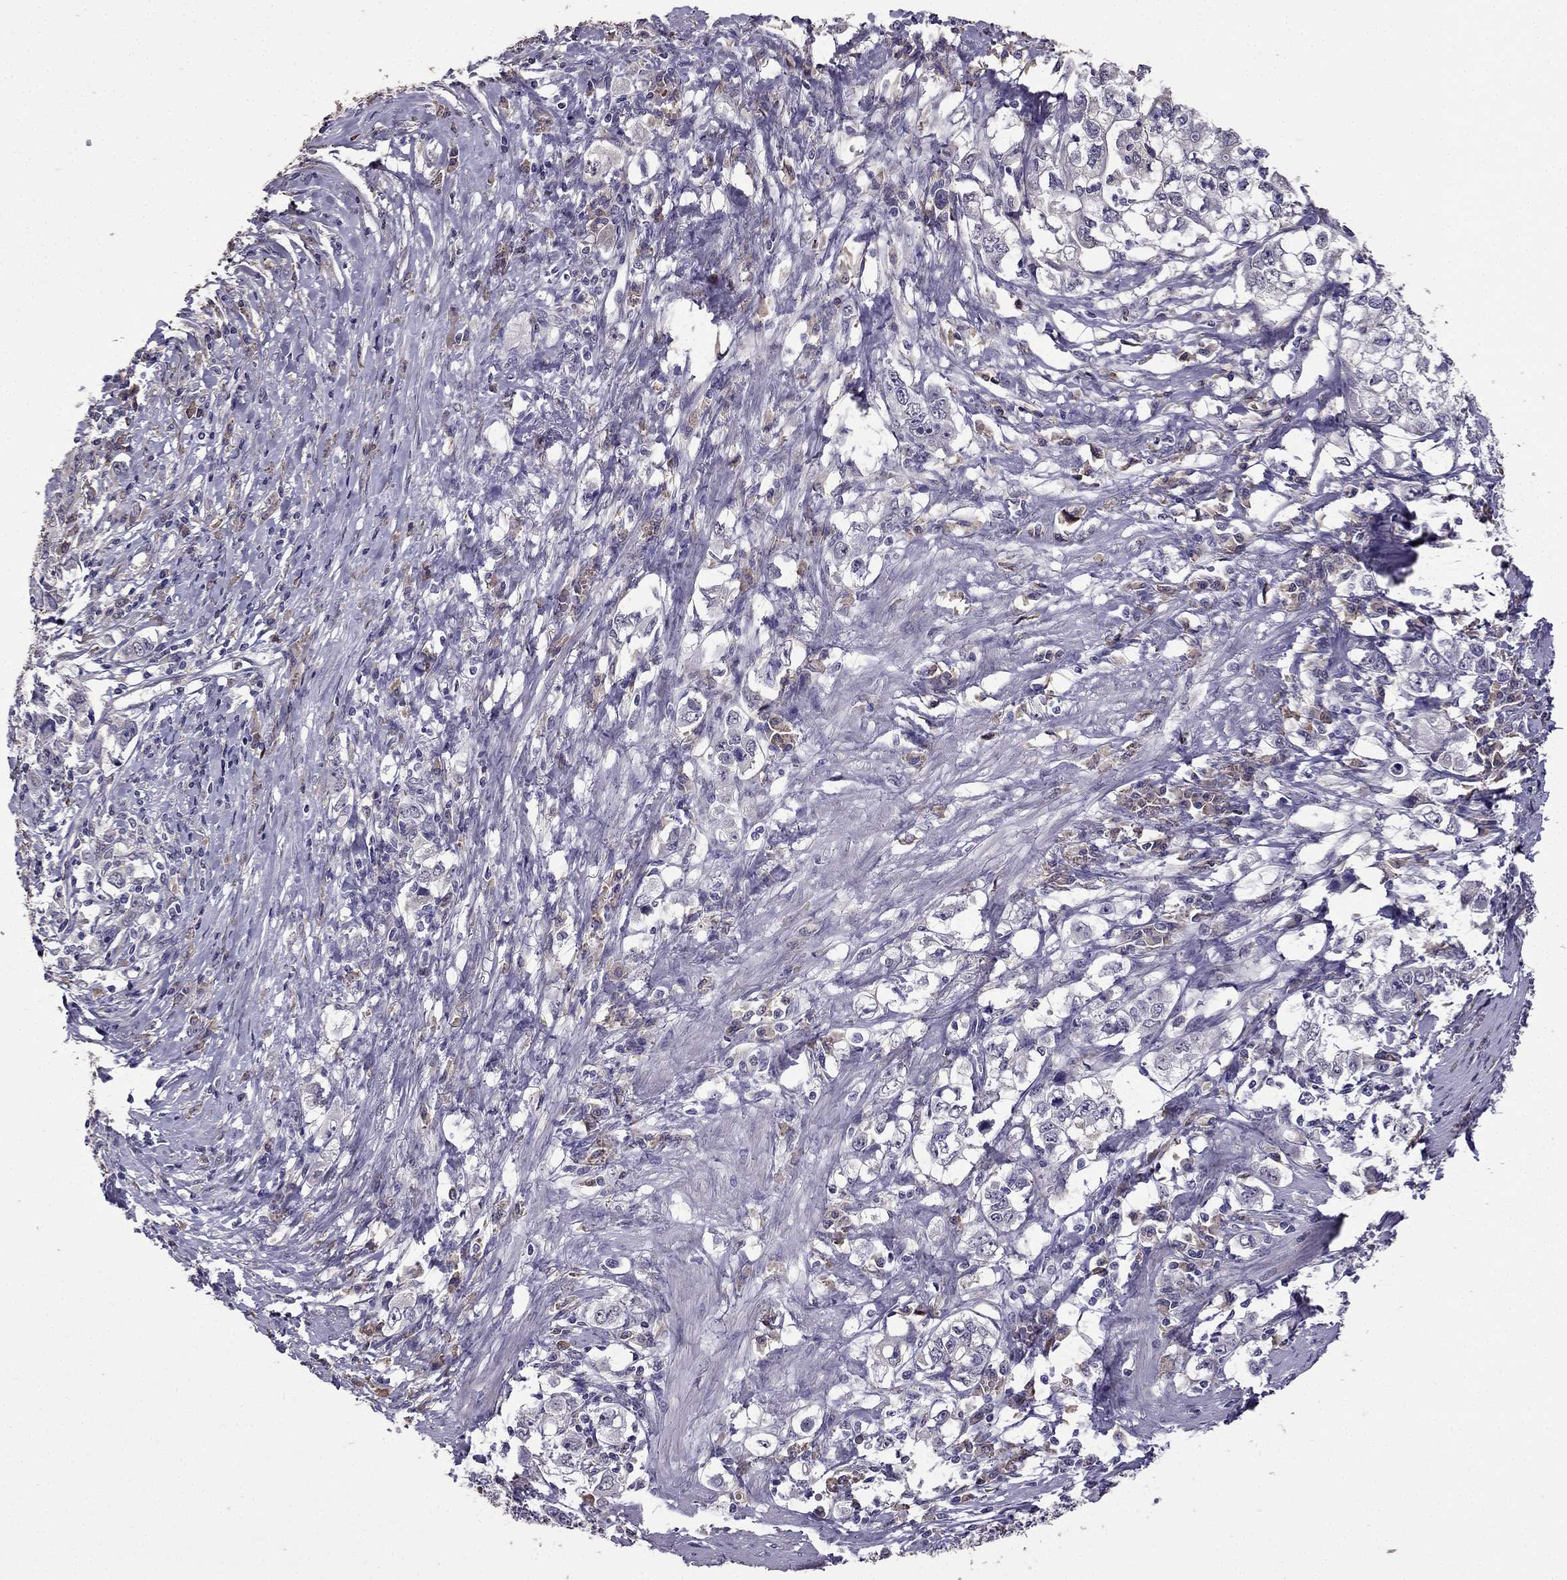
{"staining": {"intensity": "negative", "quantity": "none", "location": "none"}, "tissue": "stomach cancer", "cell_type": "Tumor cells", "image_type": "cancer", "snomed": [{"axis": "morphology", "description": "Adenocarcinoma, NOS"}, {"axis": "topography", "description": "Stomach, lower"}], "caption": "The photomicrograph demonstrates no significant positivity in tumor cells of stomach cancer.", "gene": "CDH9", "patient": {"sex": "female", "age": 72}}